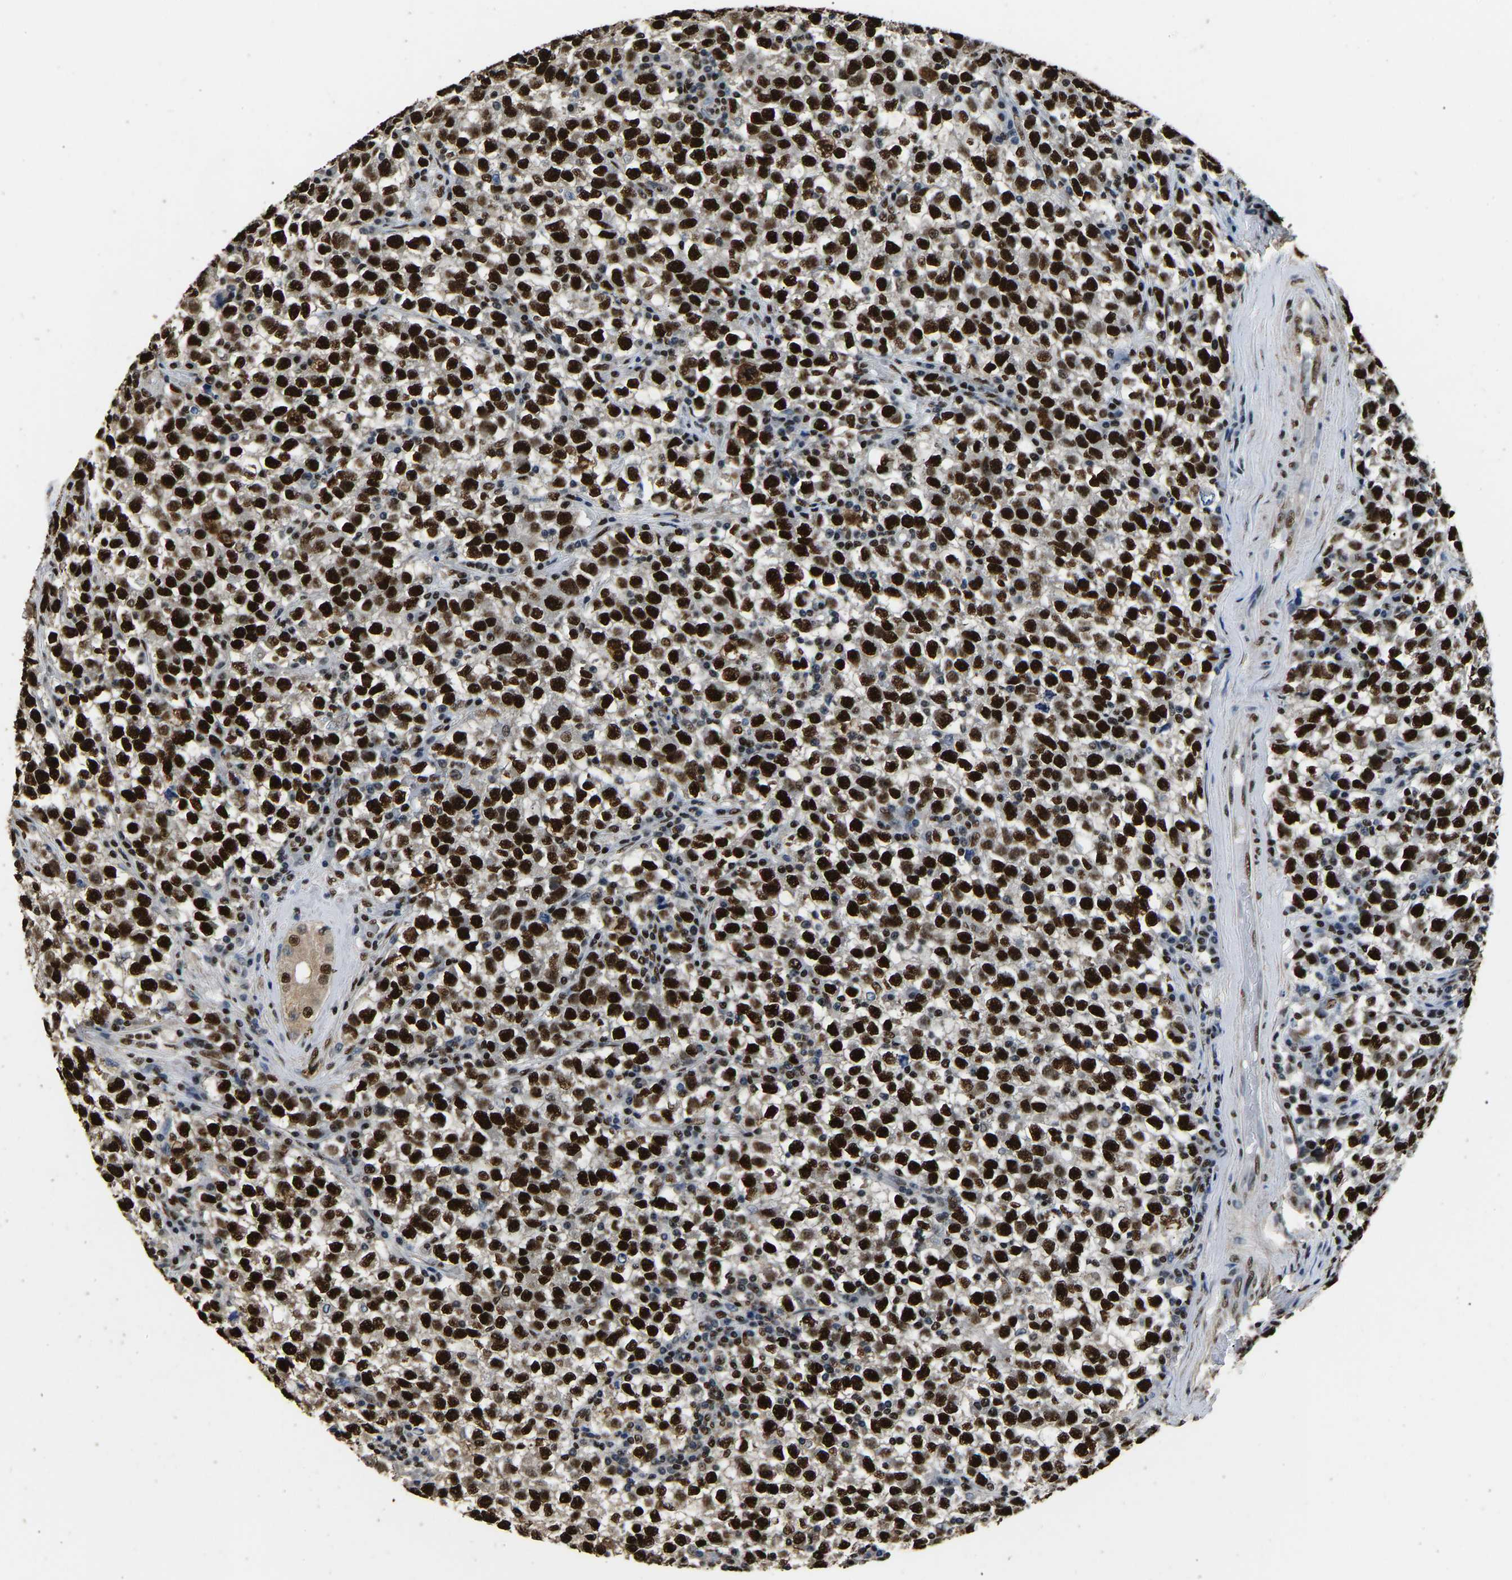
{"staining": {"intensity": "strong", "quantity": ">75%", "location": "nuclear"}, "tissue": "testis cancer", "cell_type": "Tumor cells", "image_type": "cancer", "snomed": [{"axis": "morphology", "description": "Seminoma, NOS"}, {"axis": "topography", "description": "Testis"}], "caption": "Human seminoma (testis) stained with a brown dye reveals strong nuclear positive staining in approximately >75% of tumor cells.", "gene": "SAFB", "patient": {"sex": "male", "age": 22}}